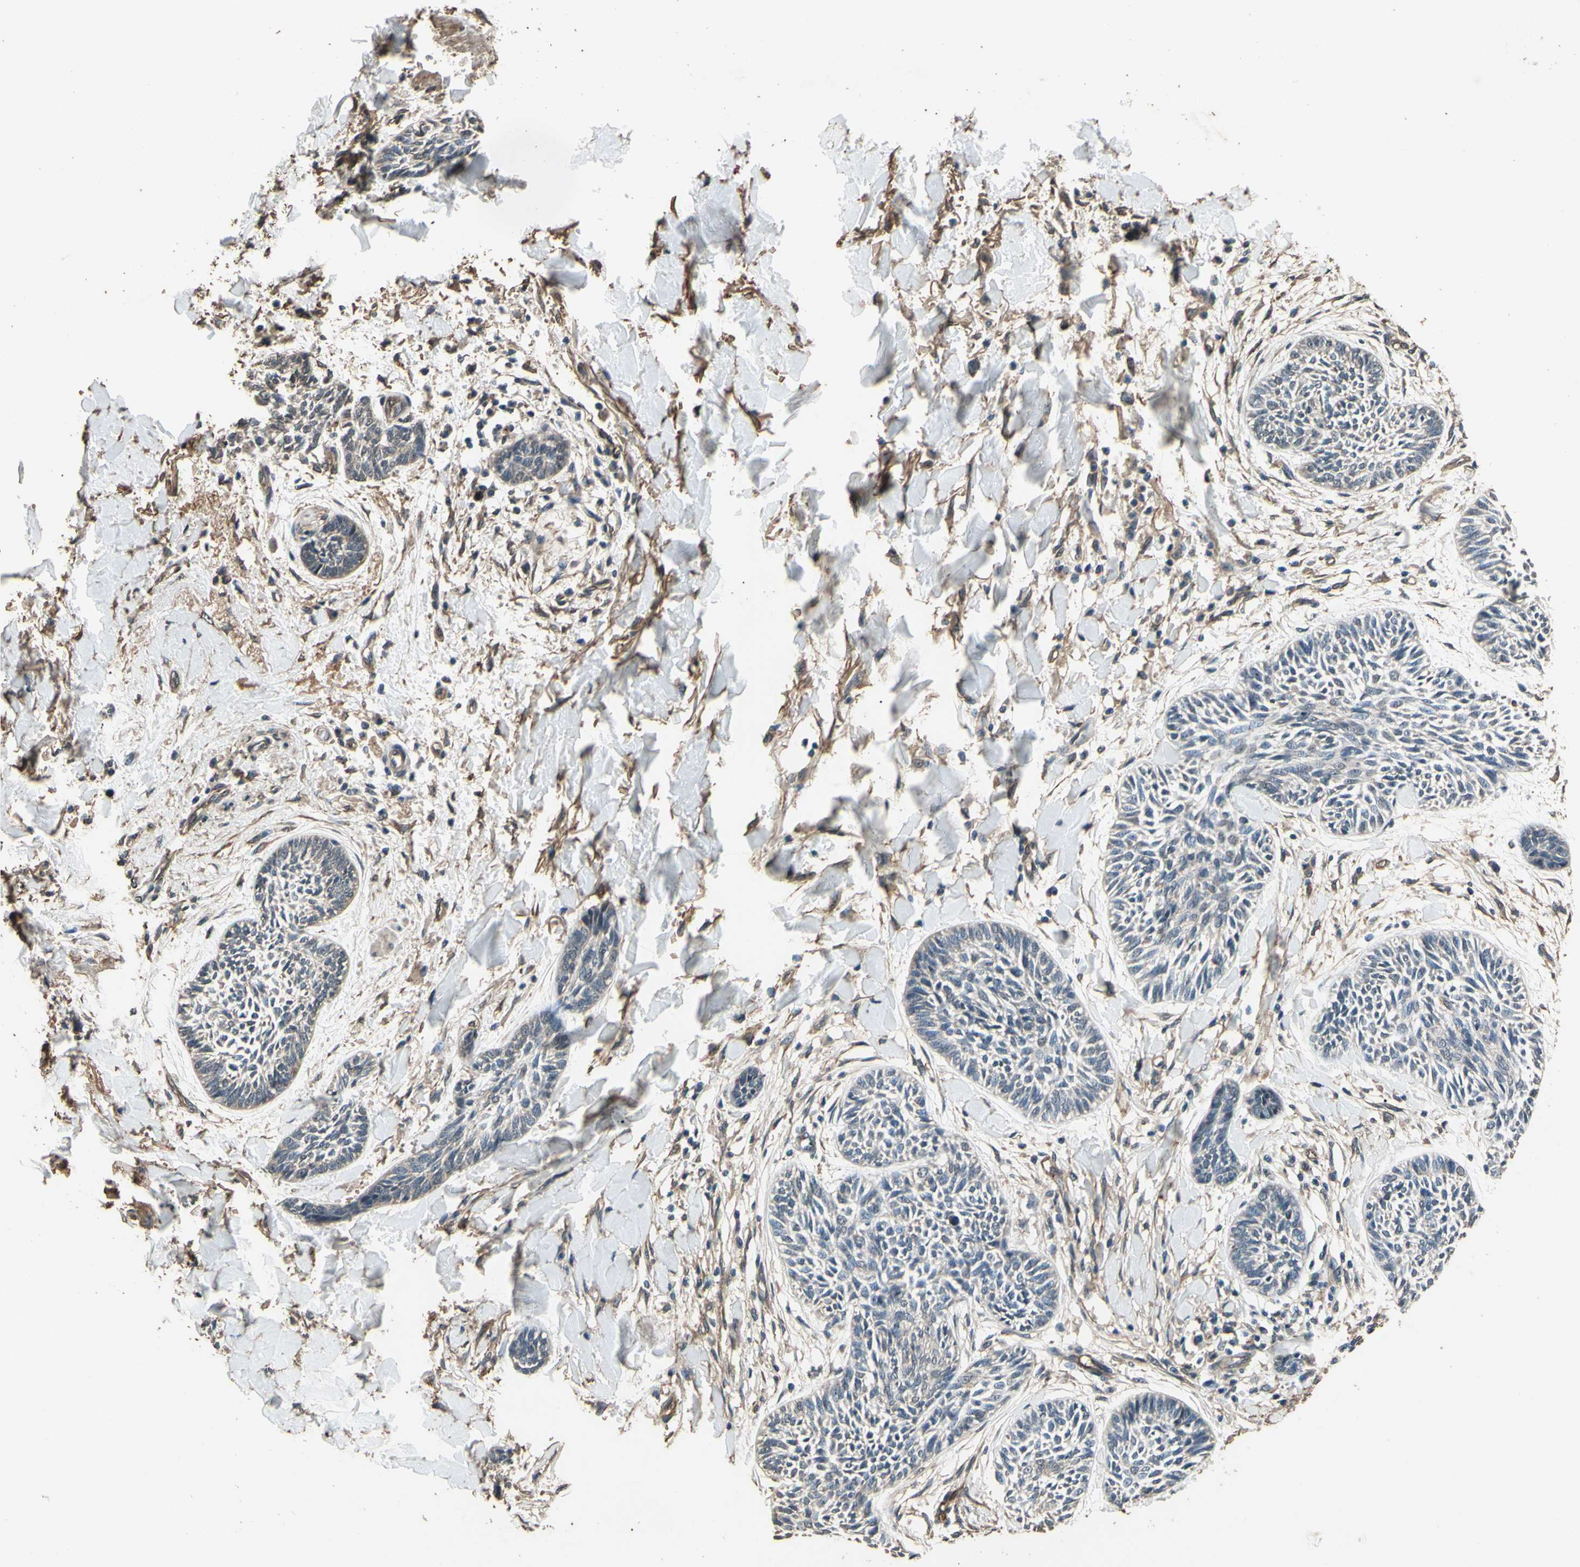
{"staining": {"intensity": "weak", "quantity": ">75%", "location": "cytoplasmic/membranous"}, "tissue": "skin cancer", "cell_type": "Tumor cells", "image_type": "cancer", "snomed": [{"axis": "morphology", "description": "Papilloma, NOS"}, {"axis": "morphology", "description": "Basal cell carcinoma"}, {"axis": "topography", "description": "Skin"}], "caption": "There is low levels of weak cytoplasmic/membranous positivity in tumor cells of skin cancer, as demonstrated by immunohistochemical staining (brown color).", "gene": "TSPO", "patient": {"sex": "male", "age": 87}}